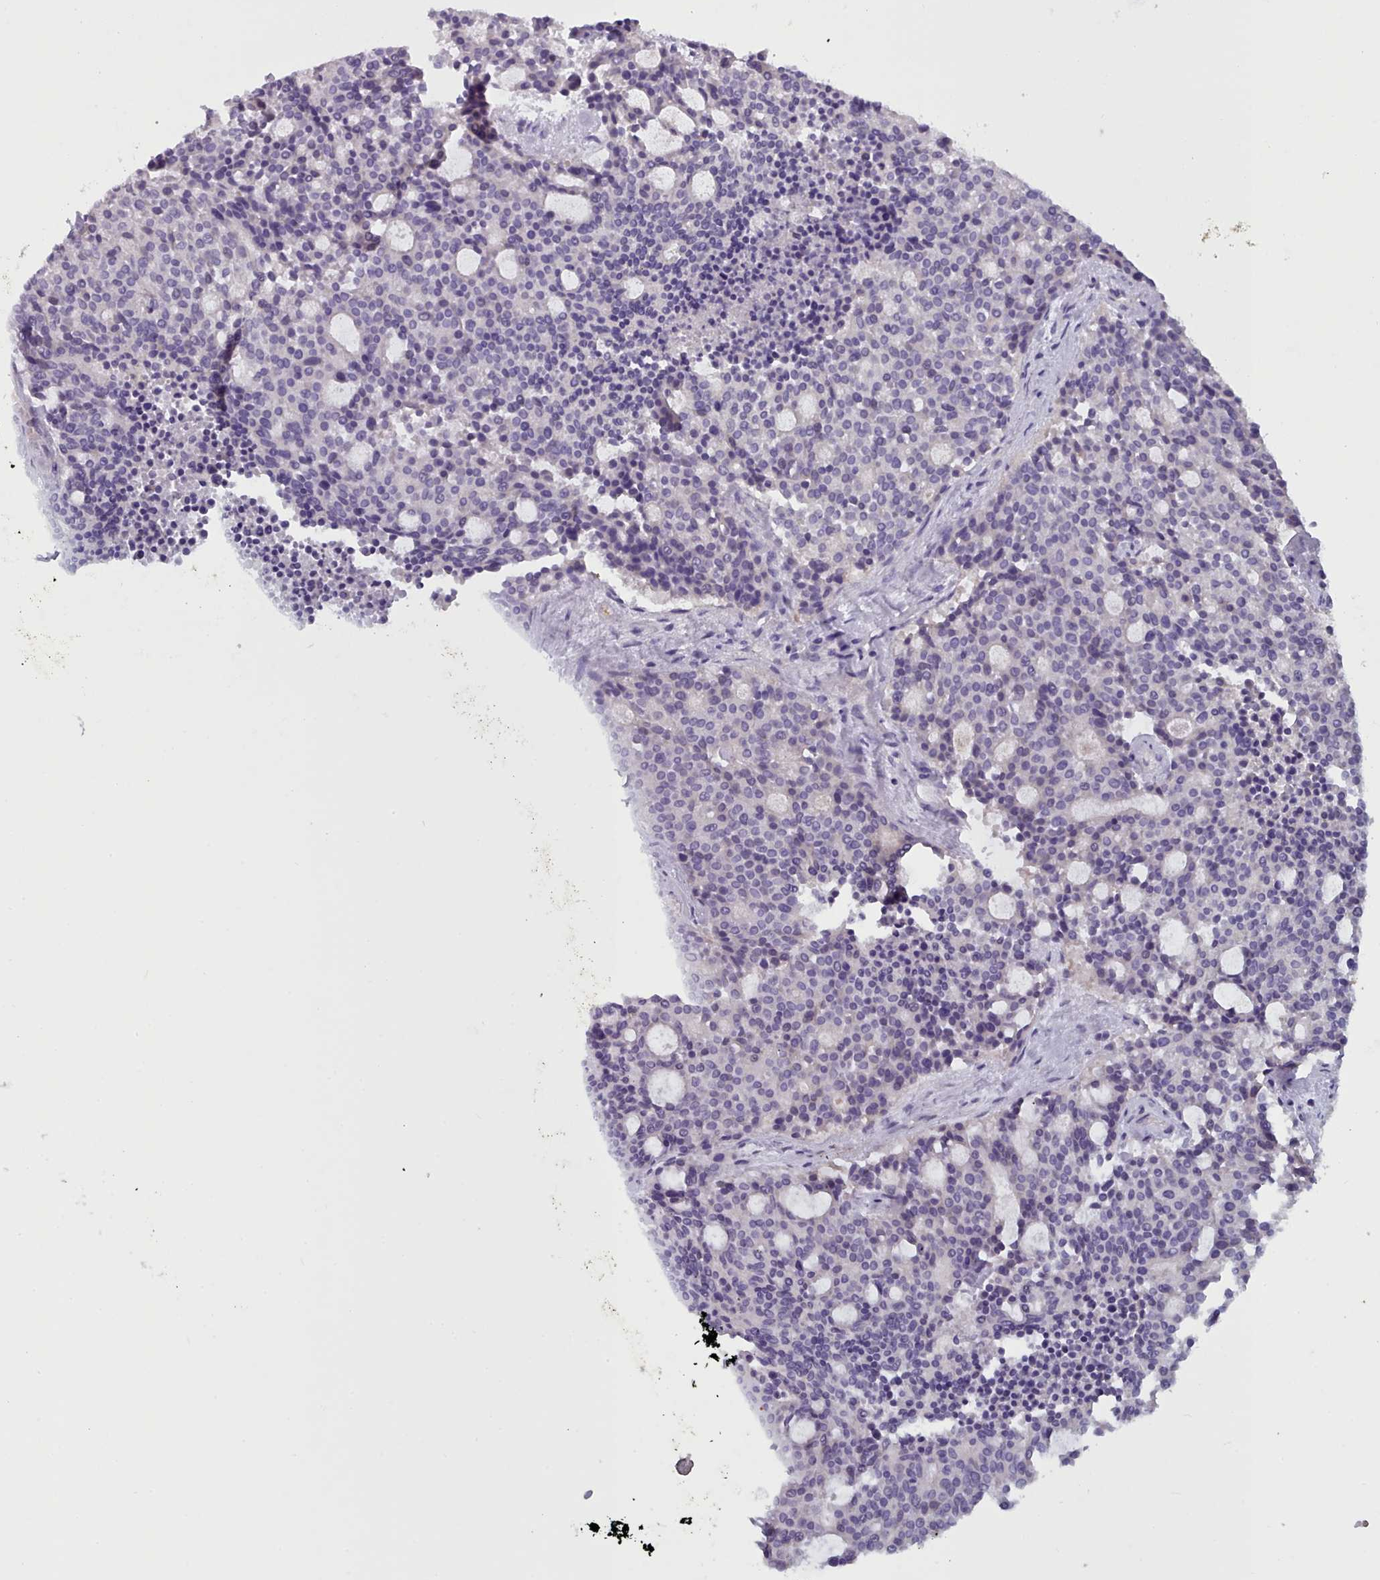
{"staining": {"intensity": "negative", "quantity": "none", "location": "none"}, "tissue": "carcinoid", "cell_type": "Tumor cells", "image_type": "cancer", "snomed": [{"axis": "morphology", "description": "Carcinoid, malignant, NOS"}, {"axis": "topography", "description": "Pancreas"}], "caption": "Tumor cells are negative for brown protein staining in malignant carcinoid.", "gene": "RAC2", "patient": {"sex": "female", "age": 54}}